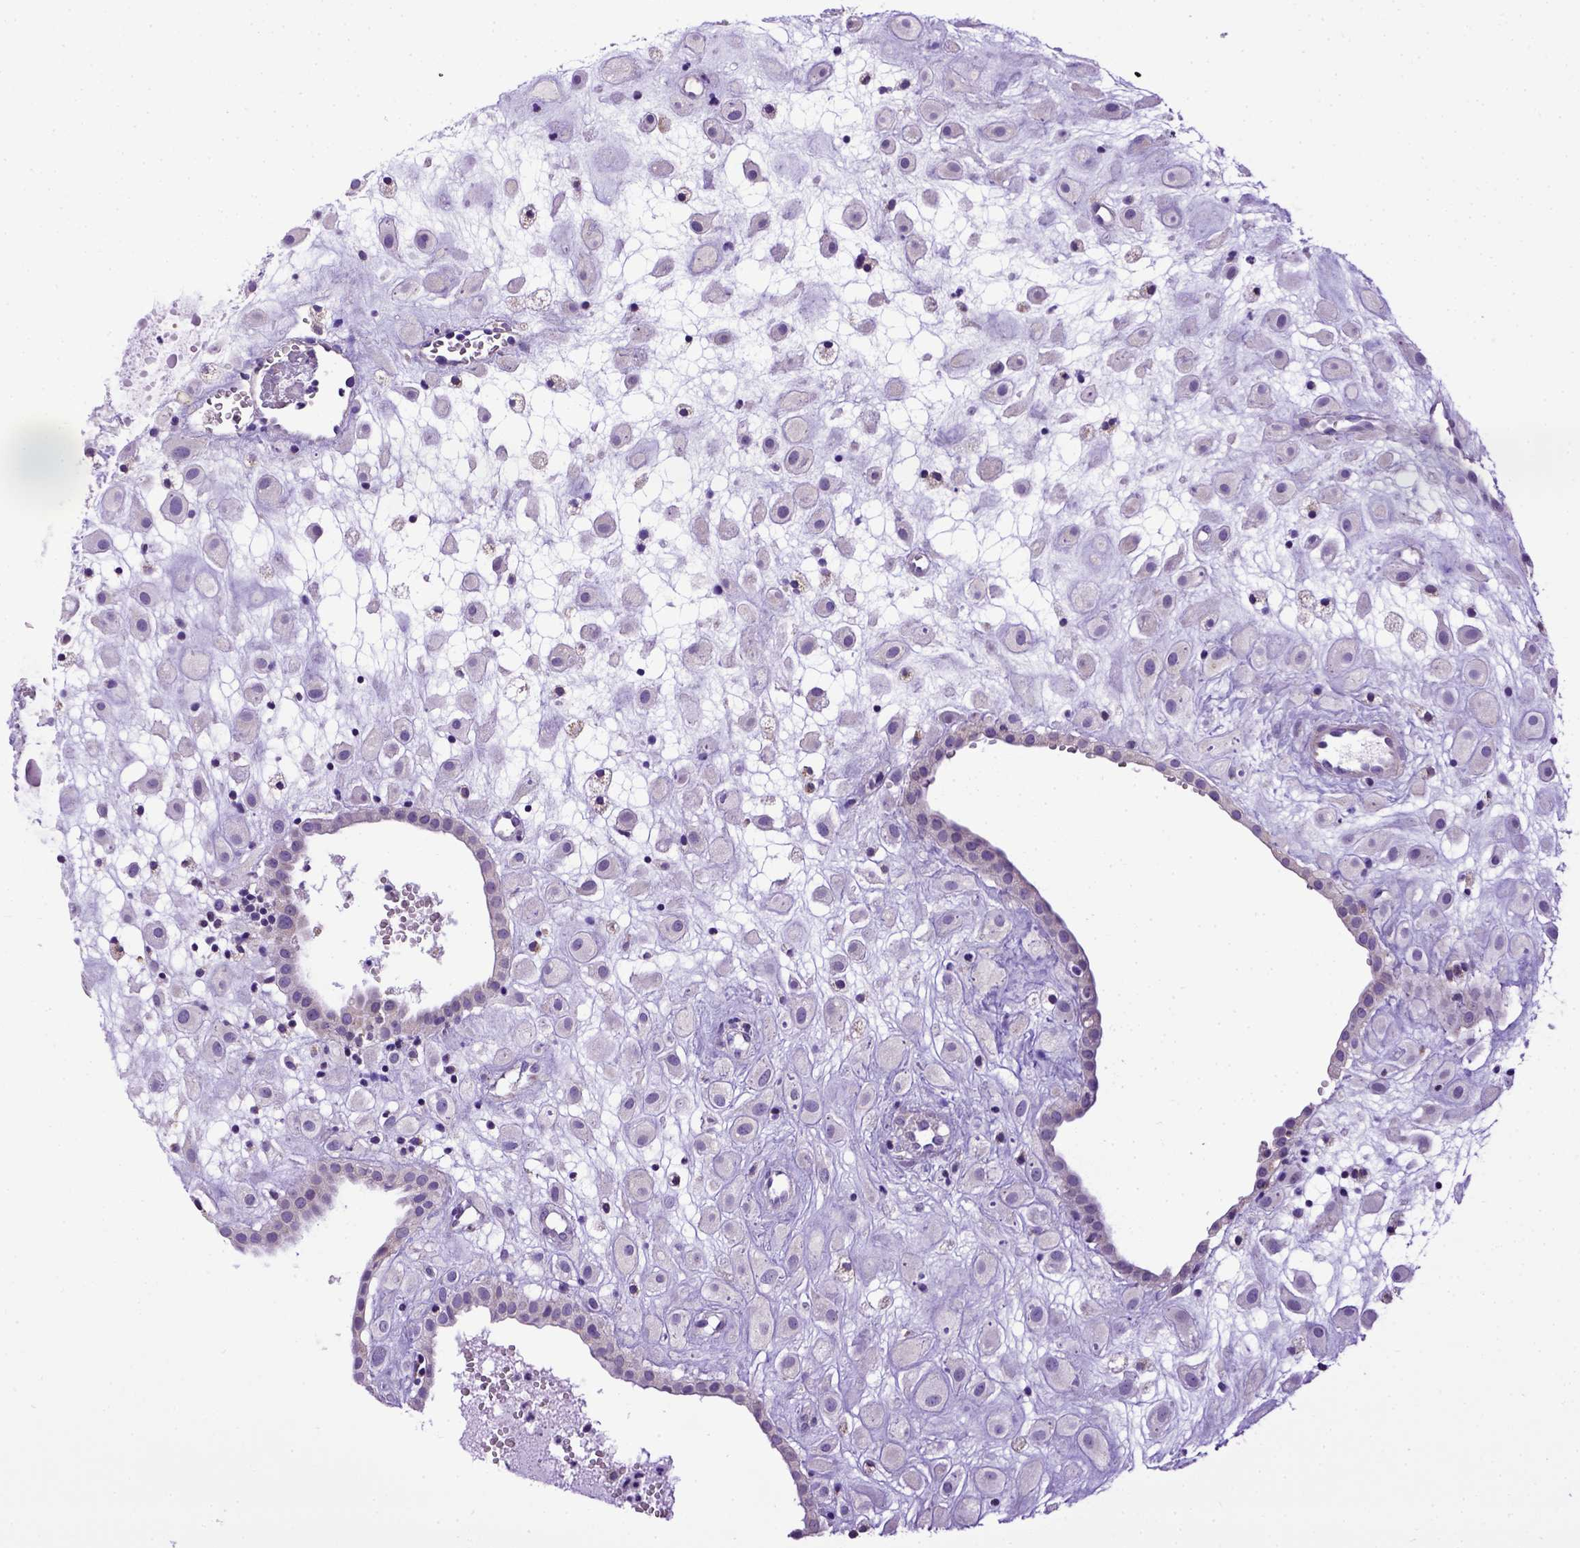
{"staining": {"intensity": "negative", "quantity": "none", "location": "none"}, "tissue": "placenta", "cell_type": "Decidual cells", "image_type": "normal", "snomed": [{"axis": "morphology", "description": "Normal tissue, NOS"}, {"axis": "topography", "description": "Placenta"}], "caption": "Decidual cells show no significant protein staining in benign placenta.", "gene": "SPEF1", "patient": {"sex": "female", "age": 24}}